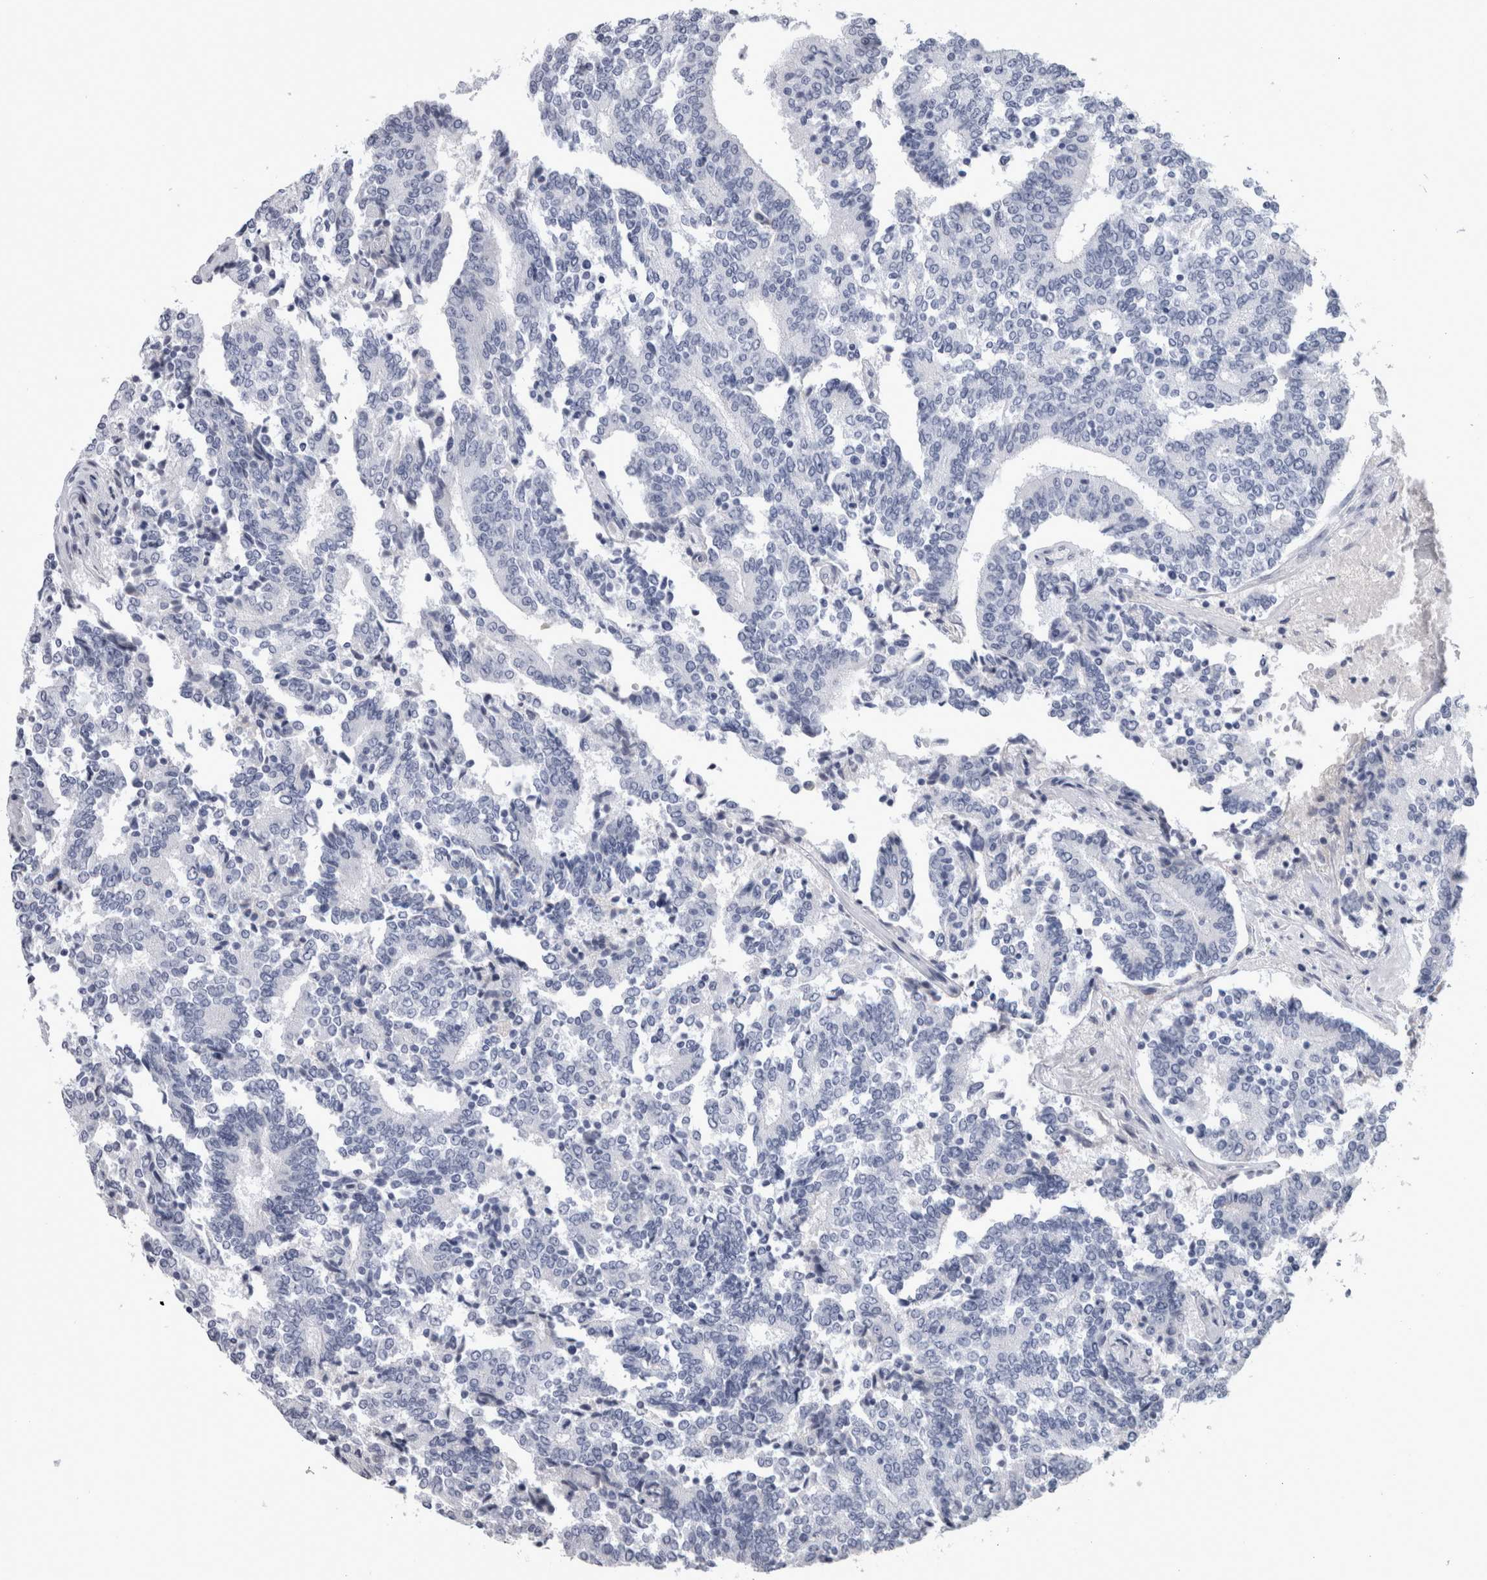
{"staining": {"intensity": "negative", "quantity": "none", "location": "none"}, "tissue": "prostate cancer", "cell_type": "Tumor cells", "image_type": "cancer", "snomed": [{"axis": "morphology", "description": "Normal tissue, NOS"}, {"axis": "morphology", "description": "Adenocarcinoma, High grade"}, {"axis": "topography", "description": "Prostate"}, {"axis": "topography", "description": "Seminal veicle"}], "caption": "The image displays no staining of tumor cells in prostate cancer (adenocarcinoma (high-grade)).", "gene": "PAX5", "patient": {"sex": "male", "age": 55}}